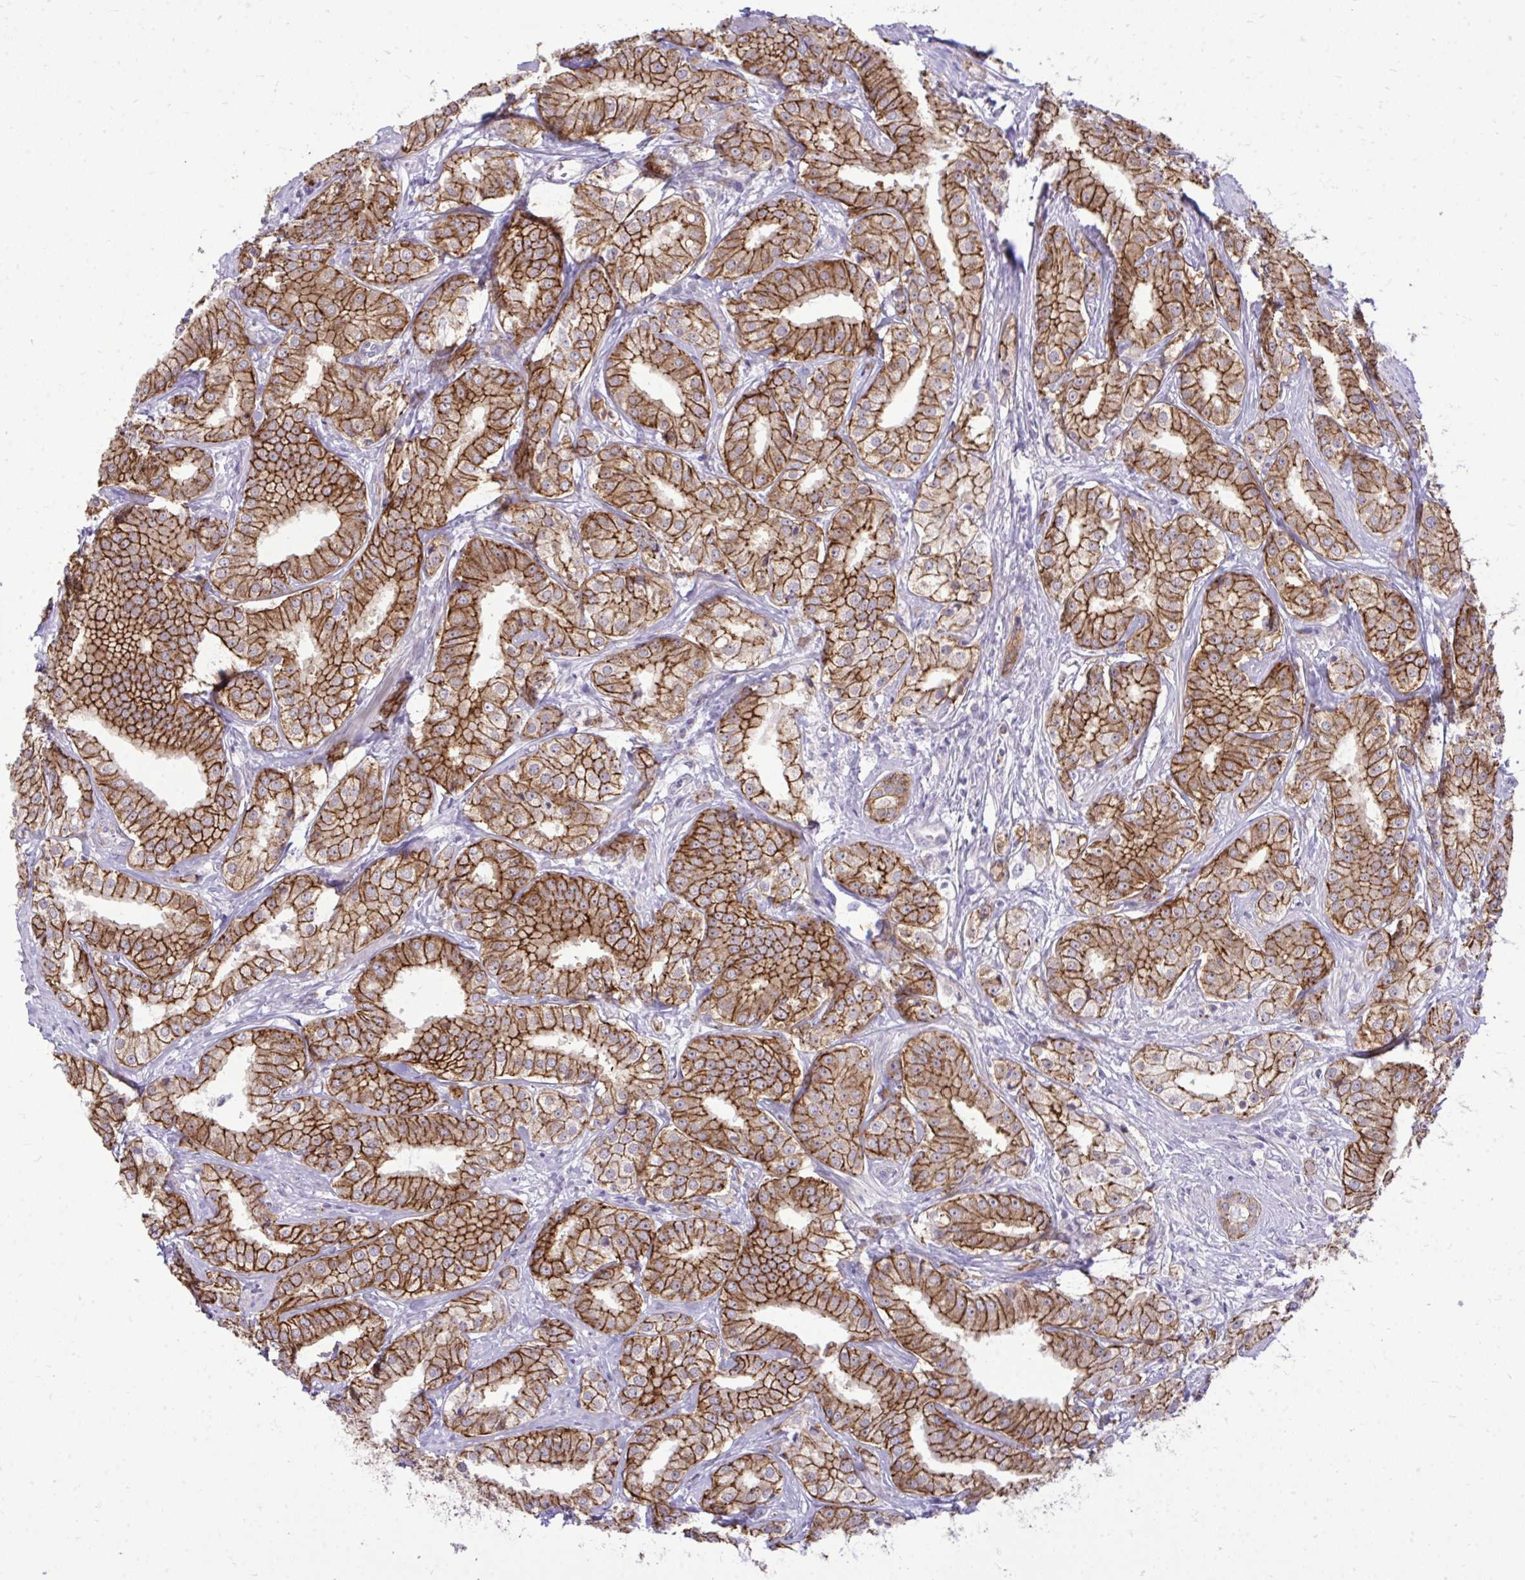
{"staining": {"intensity": "strong", "quantity": ">75%", "location": "cytoplasmic/membranous"}, "tissue": "prostate cancer", "cell_type": "Tumor cells", "image_type": "cancer", "snomed": [{"axis": "morphology", "description": "Adenocarcinoma, High grade"}, {"axis": "topography", "description": "Prostate"}], "caption": "High-power microscopy captured an immunohistochemistry histopathology image of prostate cancer, revealing strong cytoplasmic/membranous positivity in approximately >75% of tumor cells.", "gene": "SPTBN2", "patient": {"sex": "male", "age": 64}}